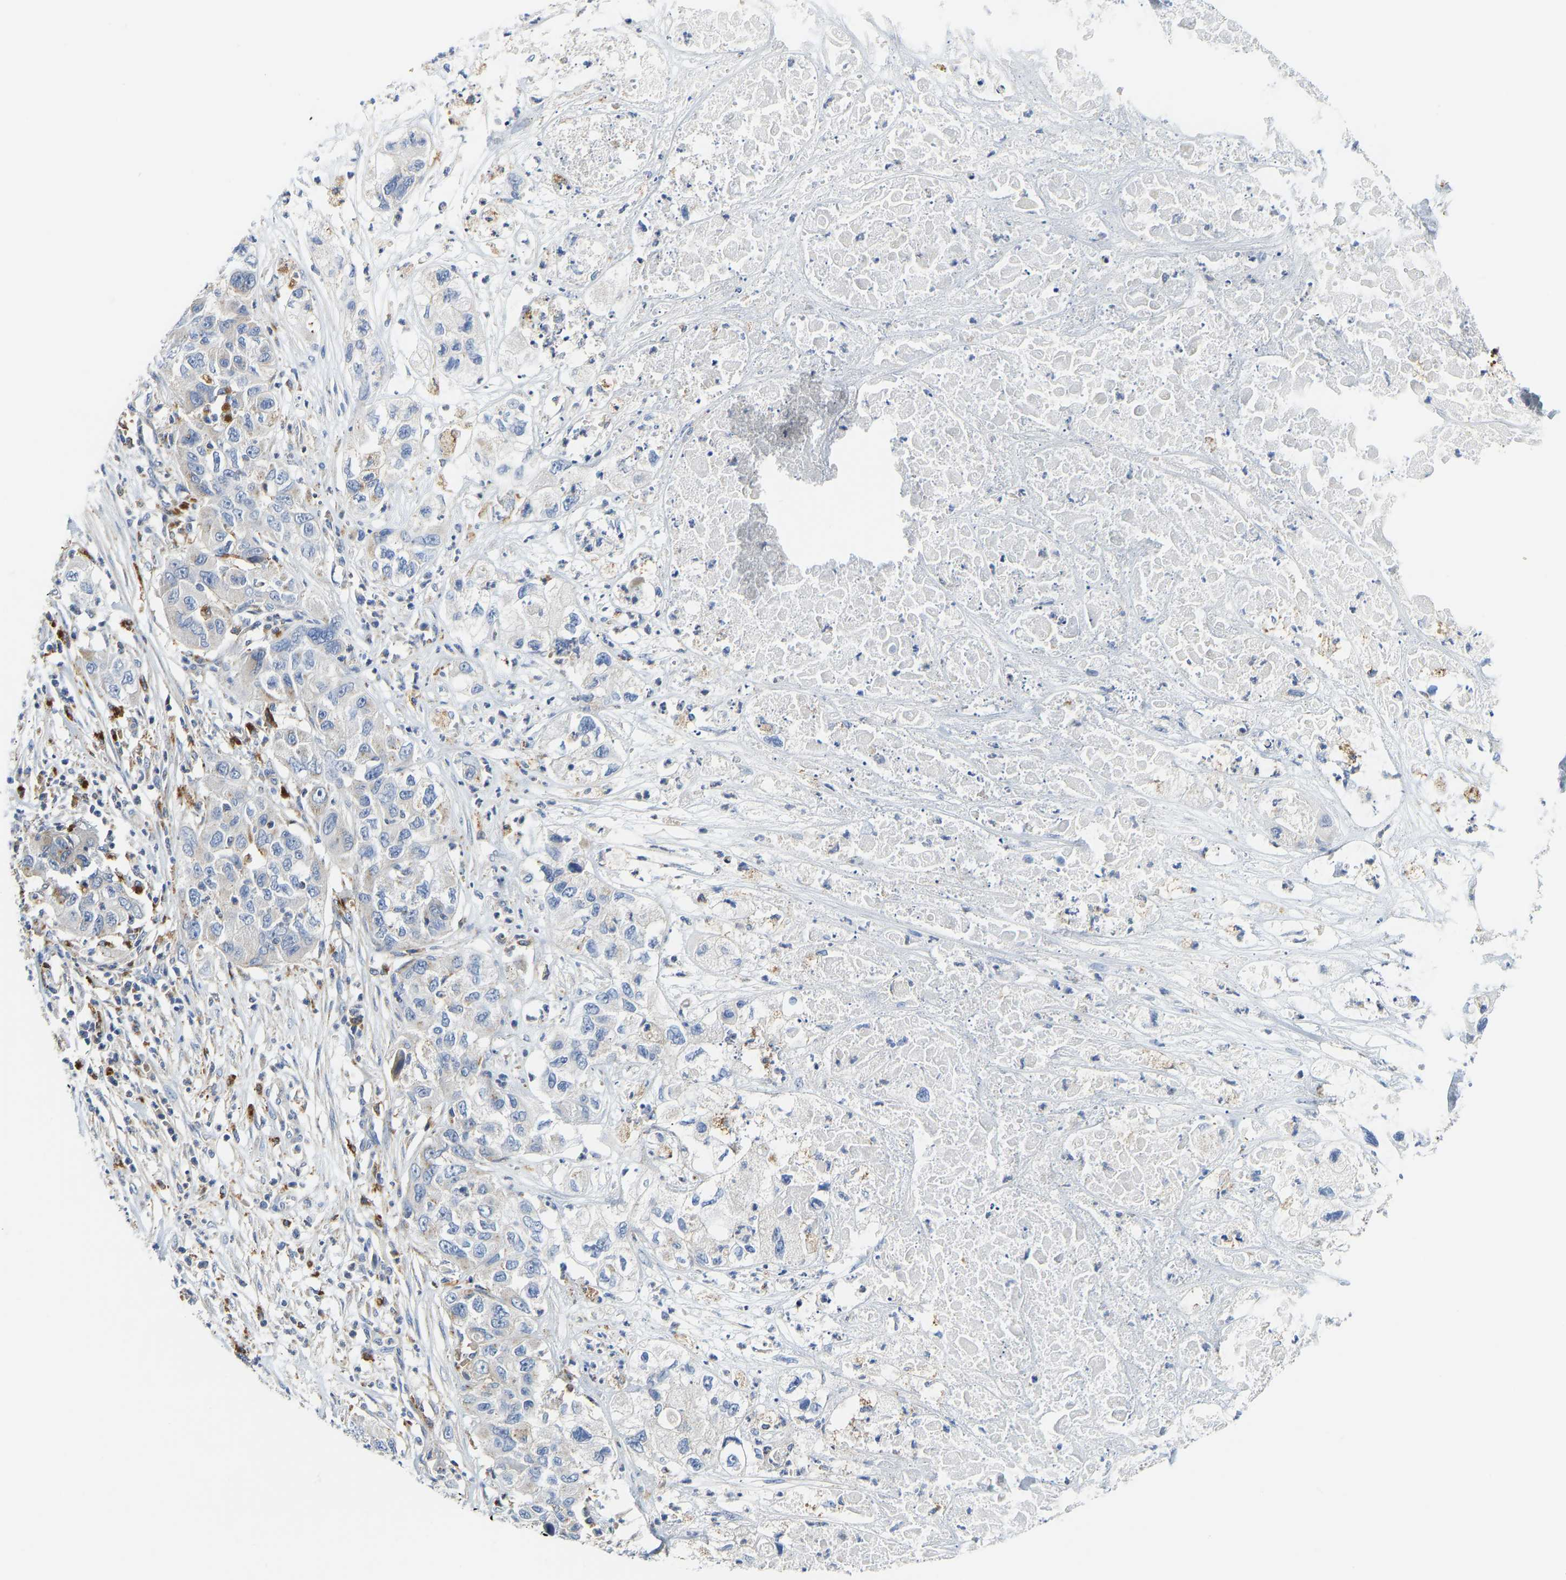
{"staining": {"intensity": "negative", "quantity": "none", "location": "none"}, "tissue": "pancreatic cancer", "cell_type": "Tumor cells", "image_type": "cancer", "snomed": [{"axis": "morphology", "description": "Adenocarcinoma, NOS"}, {"axis": "topography", "description": "Pancreas"}], "caption": "Immunohistochemistry (IHC) of human adenocarcinoma (pancreatic) displays no positivity in tumor cells.", "gene": "ATP6V1E1", "patient": {"sex": "female", "age": 78}}